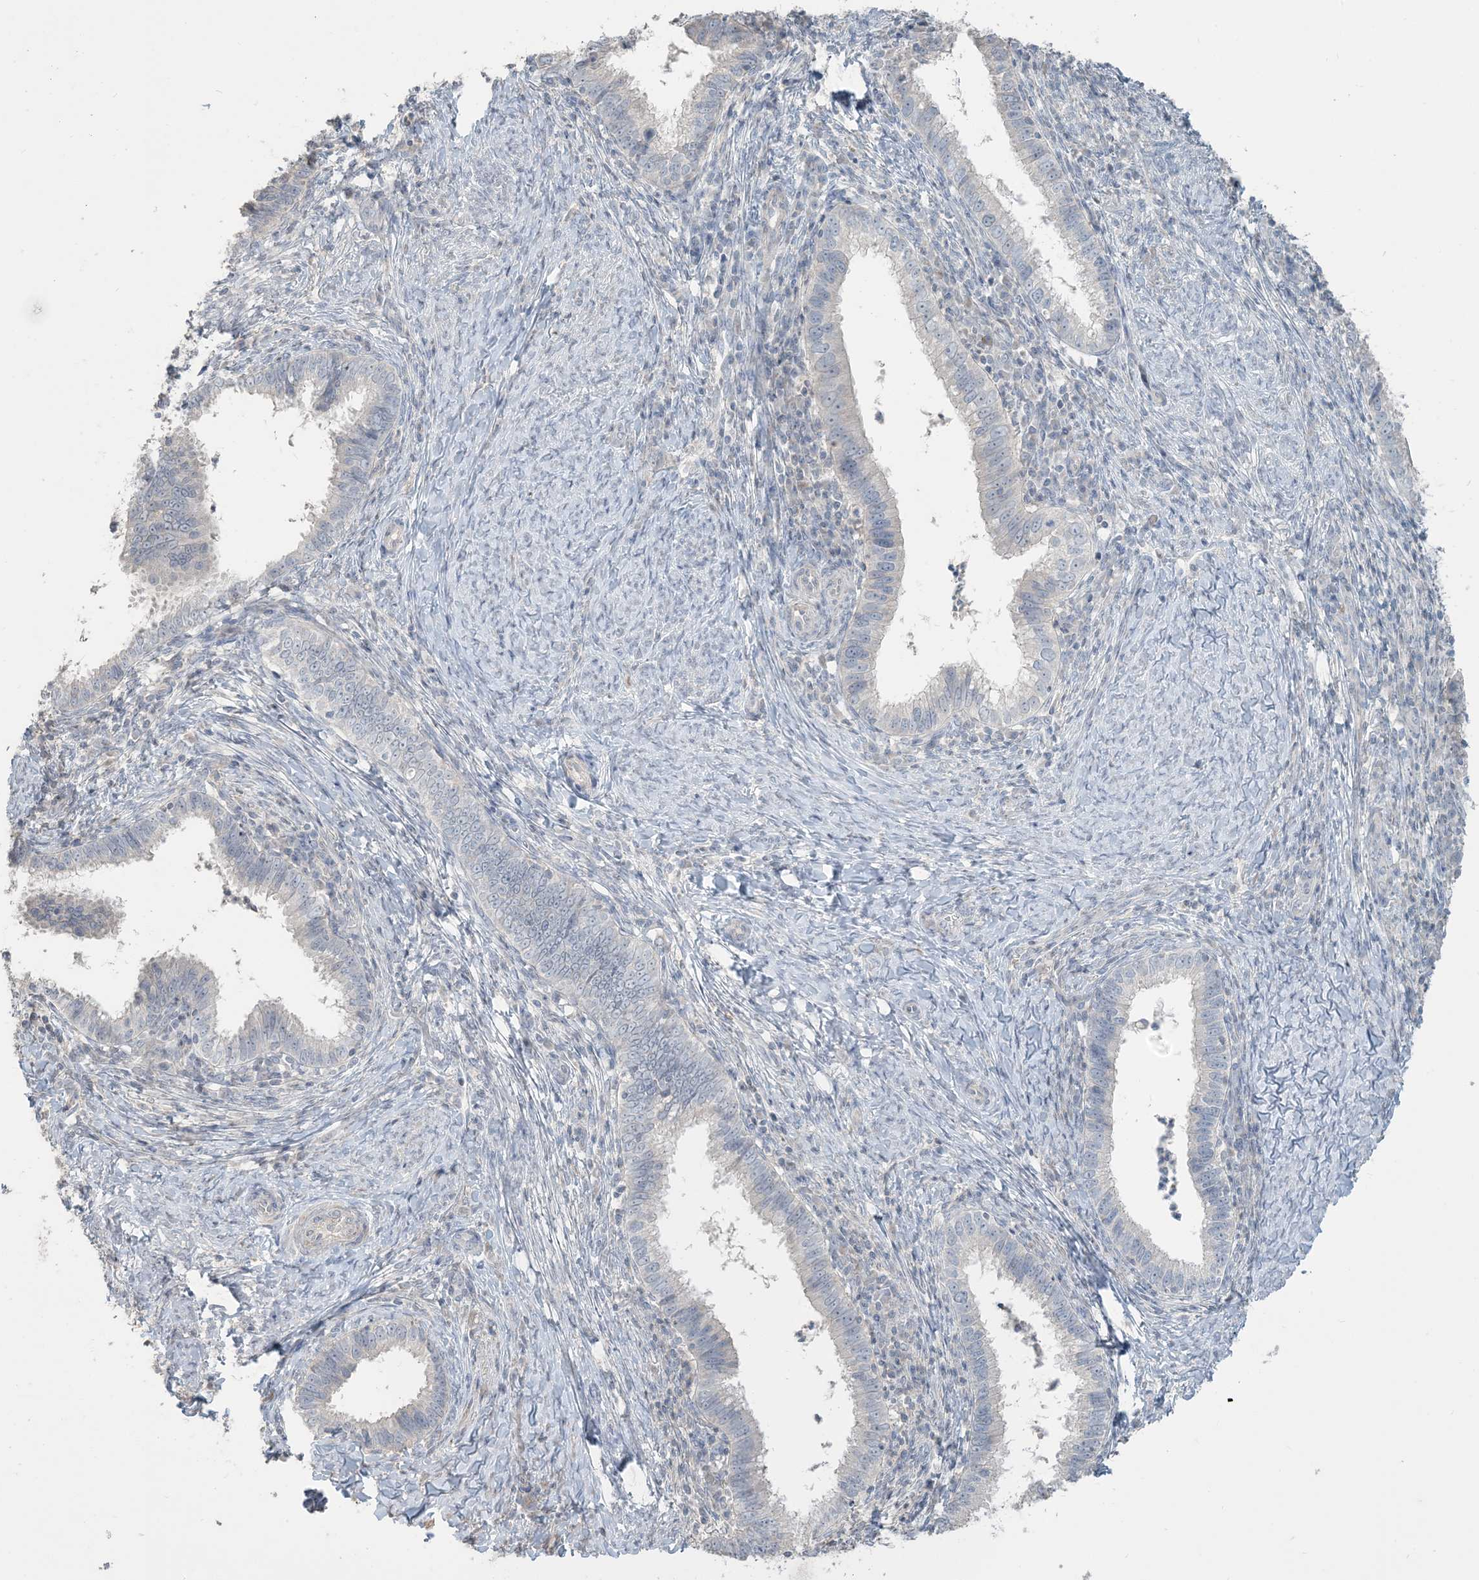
{"staining": {"intensity": "negative", "quantity": "none", "location": "none"}, "tissue": "cervical cancer", "cell_type": "Tumor cells", "image_type": "cancer", "snomed": [{"axis": "morphology", "description": "Adenocarcinoma, NOS"}, {"axis": "topography", "description": "Cervix"}], "caption": "This is a image of immunohistochemistry (IHC) staining of cervical cancer (adenocarcinoma), which shows no staining in tumor cells.", "gene": "NPHS2", "patient": {"sex": "female", "age": 36}}